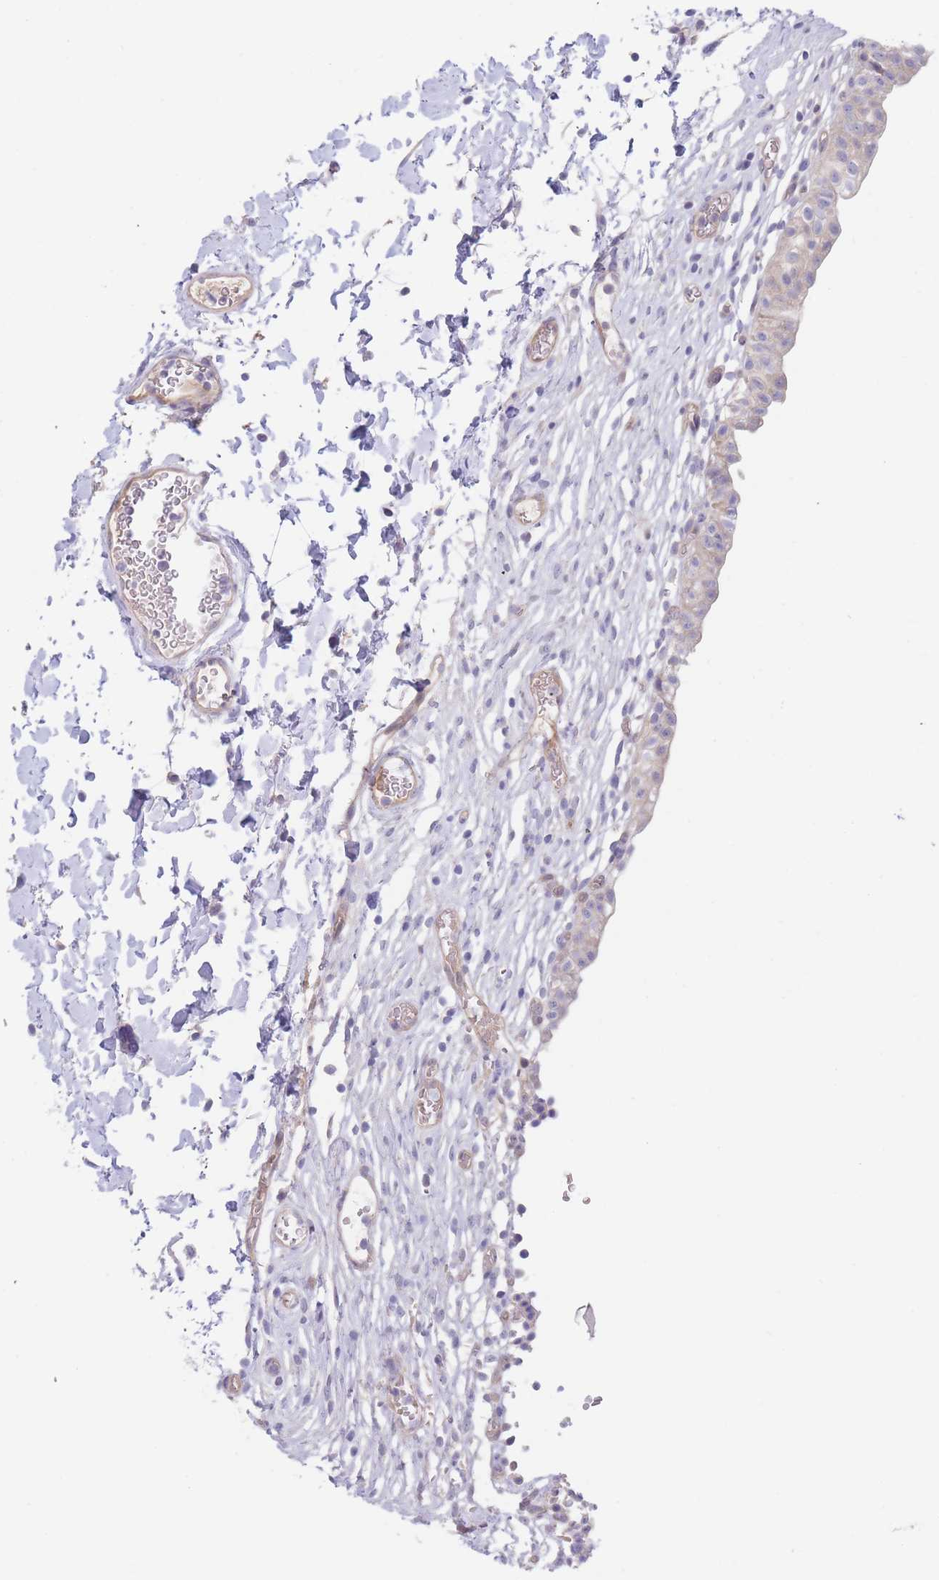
{"staining": {"intensity": "negative", "quantity": "none", "location": "none"}, "tissue": "urinary bladder", "cell_type": "Urothelial cells", "image_type": "normal", "snomed": [{"axis": "morphology", "description": "Normal tissue, NOS"}, {"axis": "topography", "description": "Urinary bladder"}, {"axis": "topography", "description": "Peripheral nerve tissue"}], "caption": "Immunohistochemistry (IHC) photomicrograph of normal urinary bladder stained for a protein (brown), which demonstrates no positivity in urothelial cells. (DAB (3,3'-diaminobenzidine) immunohistochemistry visualized using brightfield microscopy, high magnification).", "gene": "ZNF281", "patient": {"sex": "male", "age": 55}}